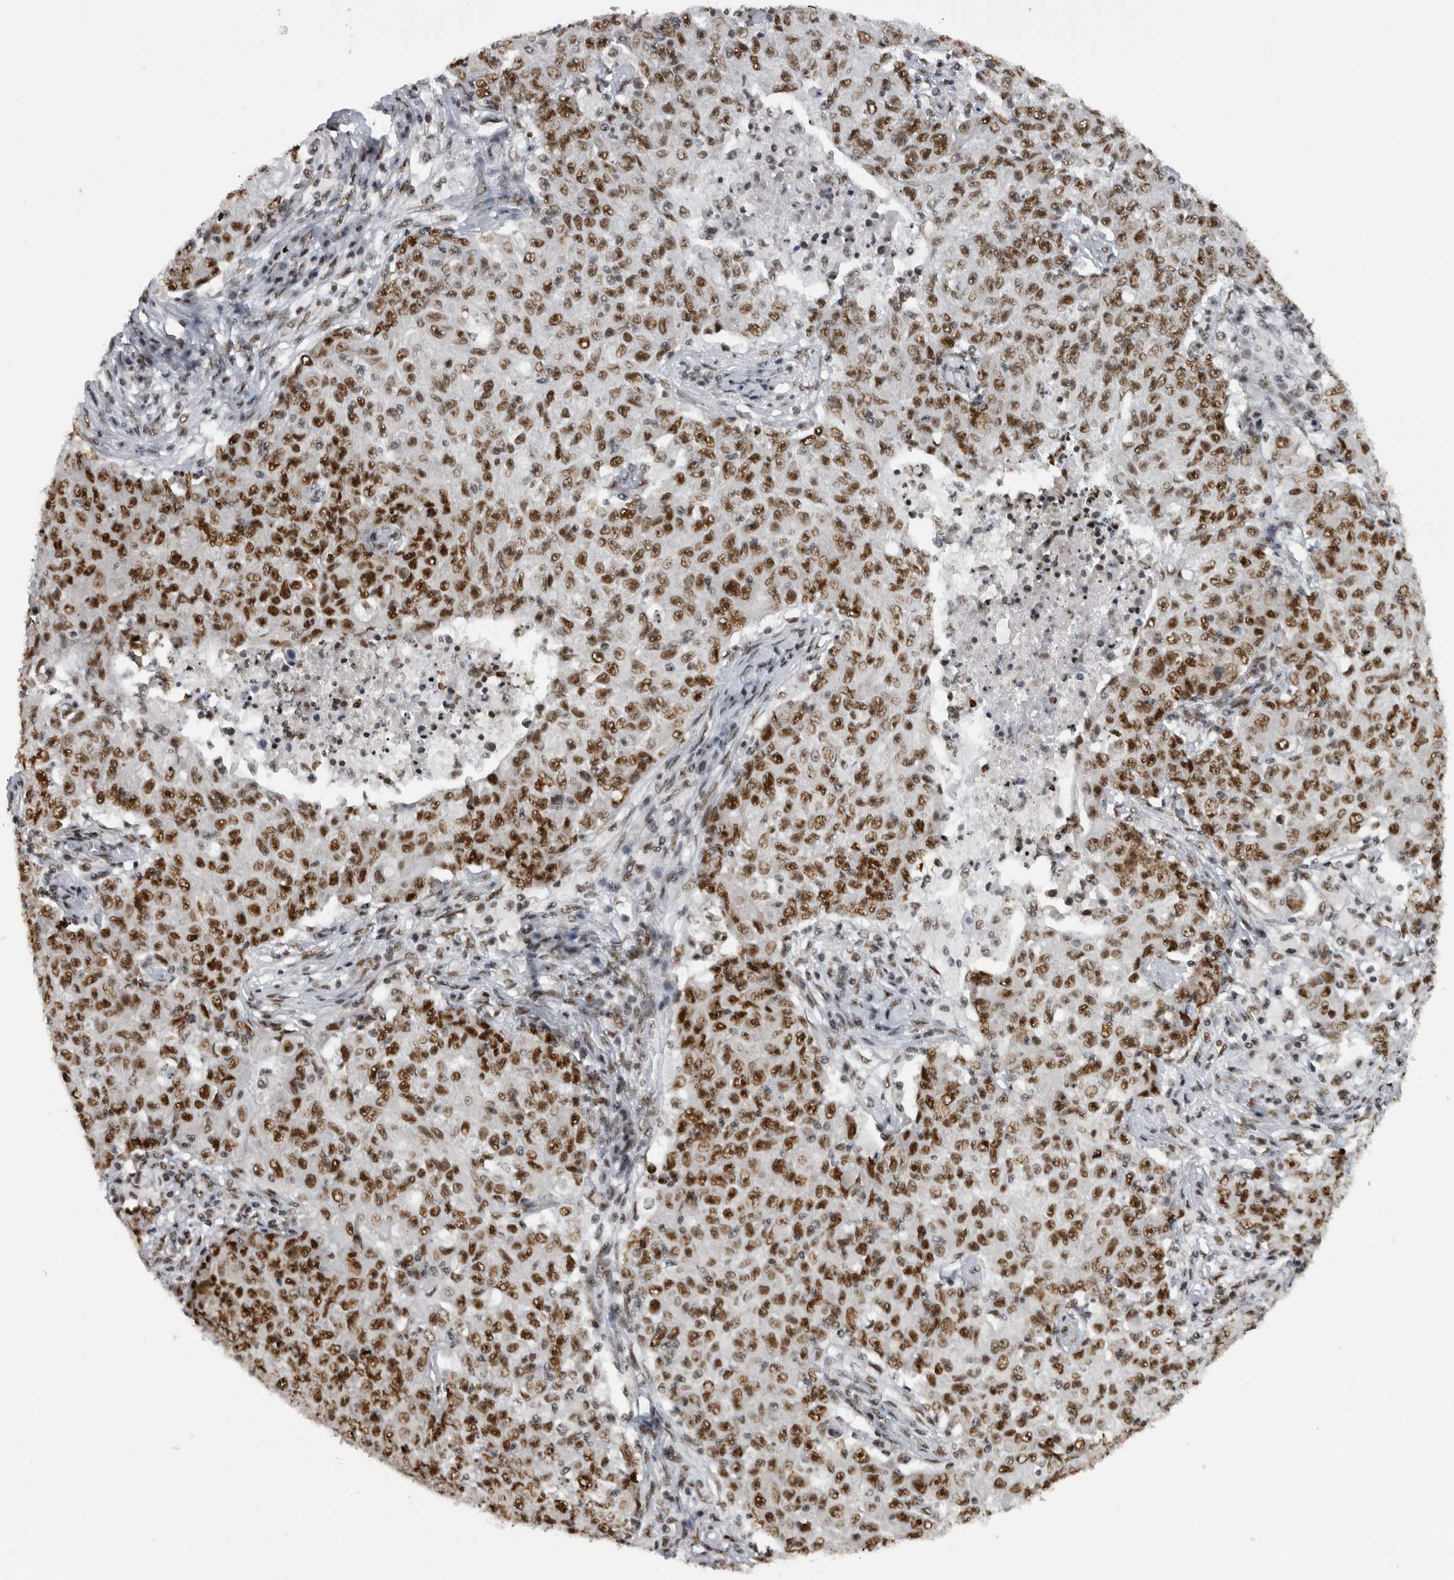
{"staining": {"intensity": "strong", "quantity": ">75%", "location": "nuclear"}, "tissue": "ovarian cancer", "cell_type": "Tumor cells", "image_type": "cancer", "snomed": [{"axis": "morphology", "description": "Carcinoma, endometroid"}, {"axis": "topography", "description": "Ovary"}], "caption": "There is high levels of strong nuclear expression in tumor cells of ovarian cancer (endometroid carcinoma), as demonstrated by immunohistochemical staining (brown color).", "gene": "ZSCAN2", "patient": {"sex": "female", "age": 42}}